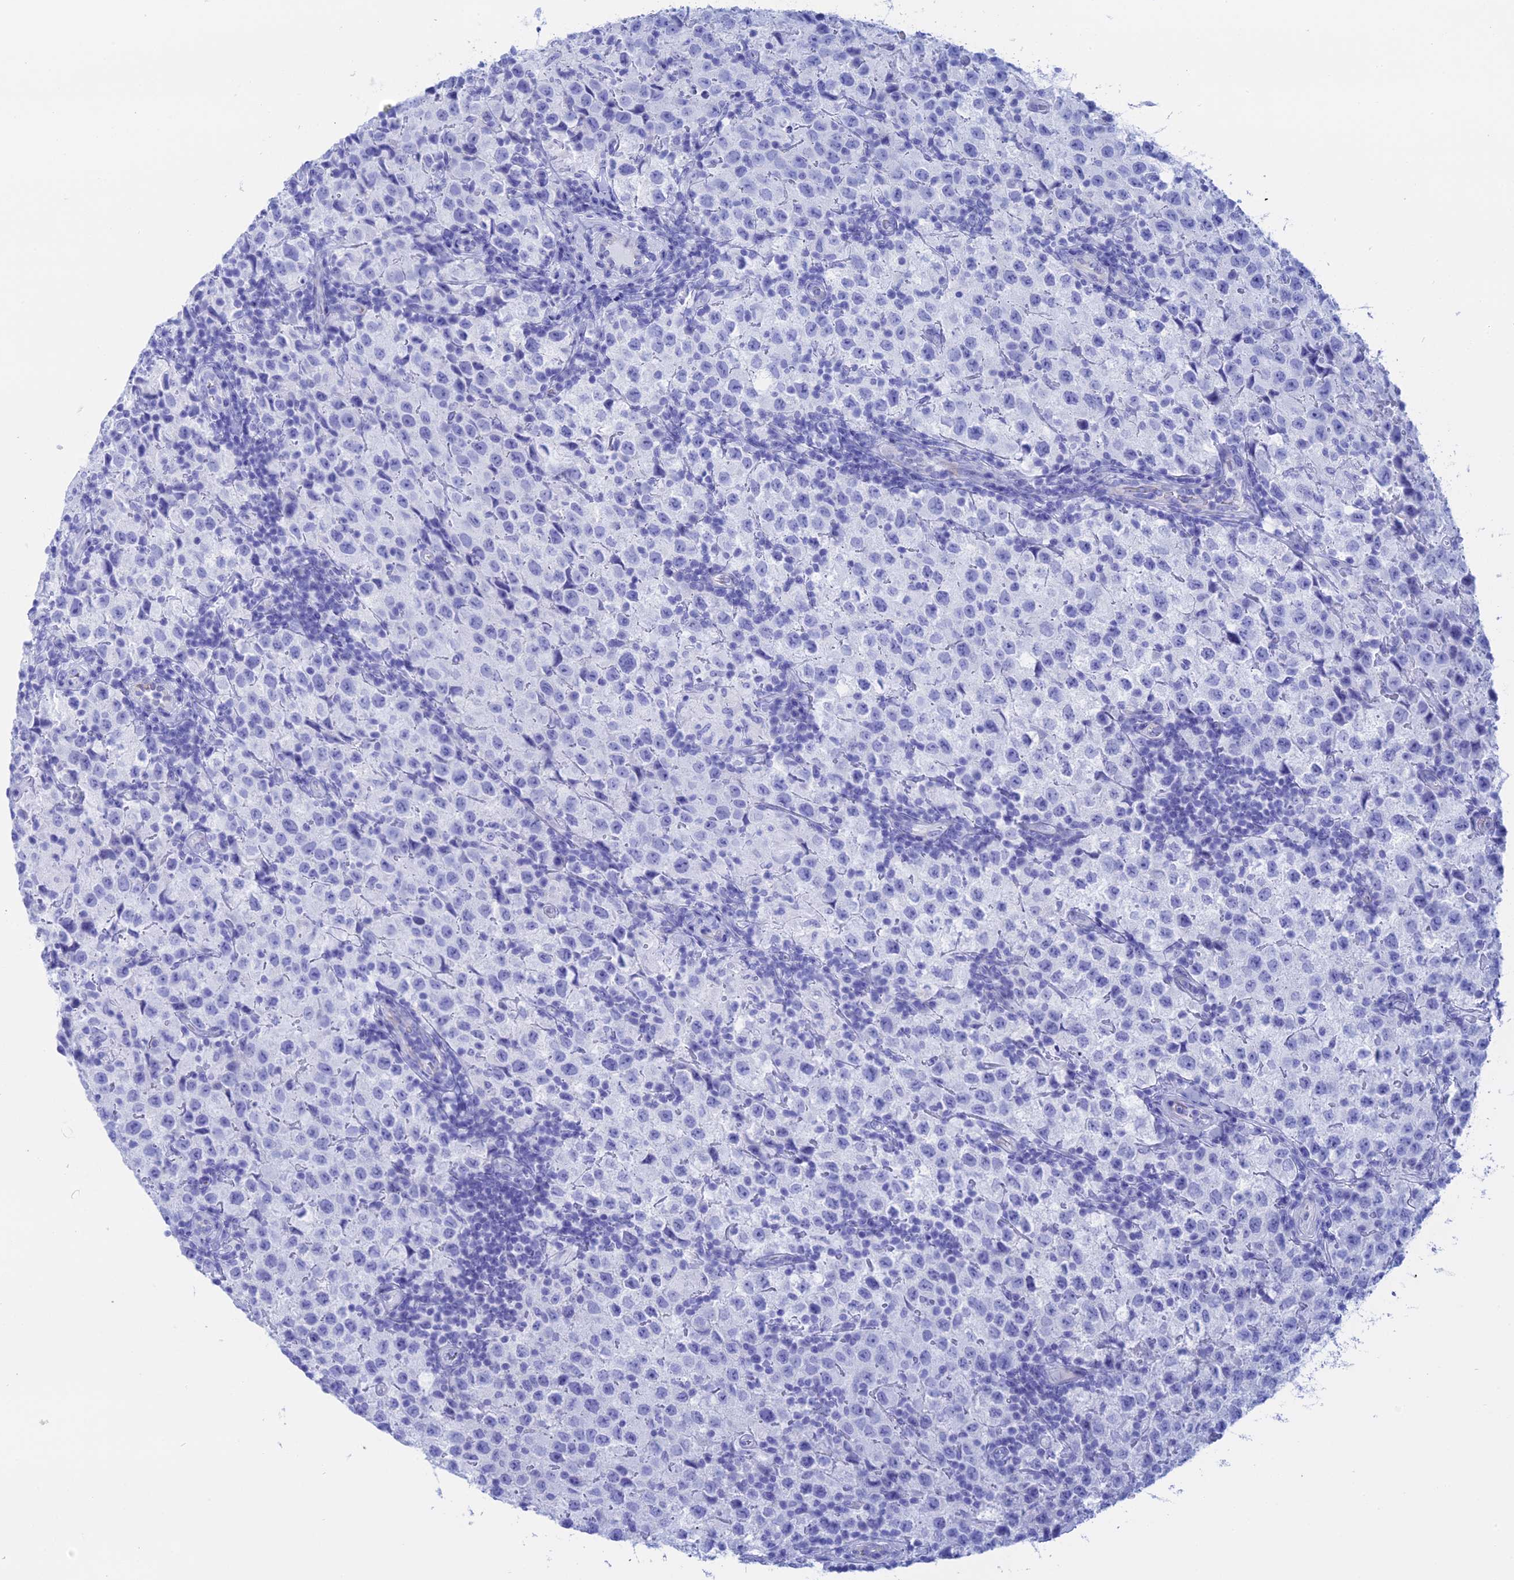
{"staining": {"intensity": "negative", "quantity": "none", "location": "none"}, "tissue": "testis cancer", "cell_type": "Tumor cells", "image_type": "cancer", "snomed": [{"axis": "morphology", "description": "Seminoma, NOS"}, {"axis": "morphology", "description": "Carcinoma, Embryonal, NOS"}, {"axis": "topography", "description": "Testis"}], "caption": "Immunohistochemistry (IHC) micrograph of seminoma (testis) stained for a protein (brown), which displays no expression in tumor cells.", "gene": "TEX101", "patient": {"sex": "male", "age": 41}}